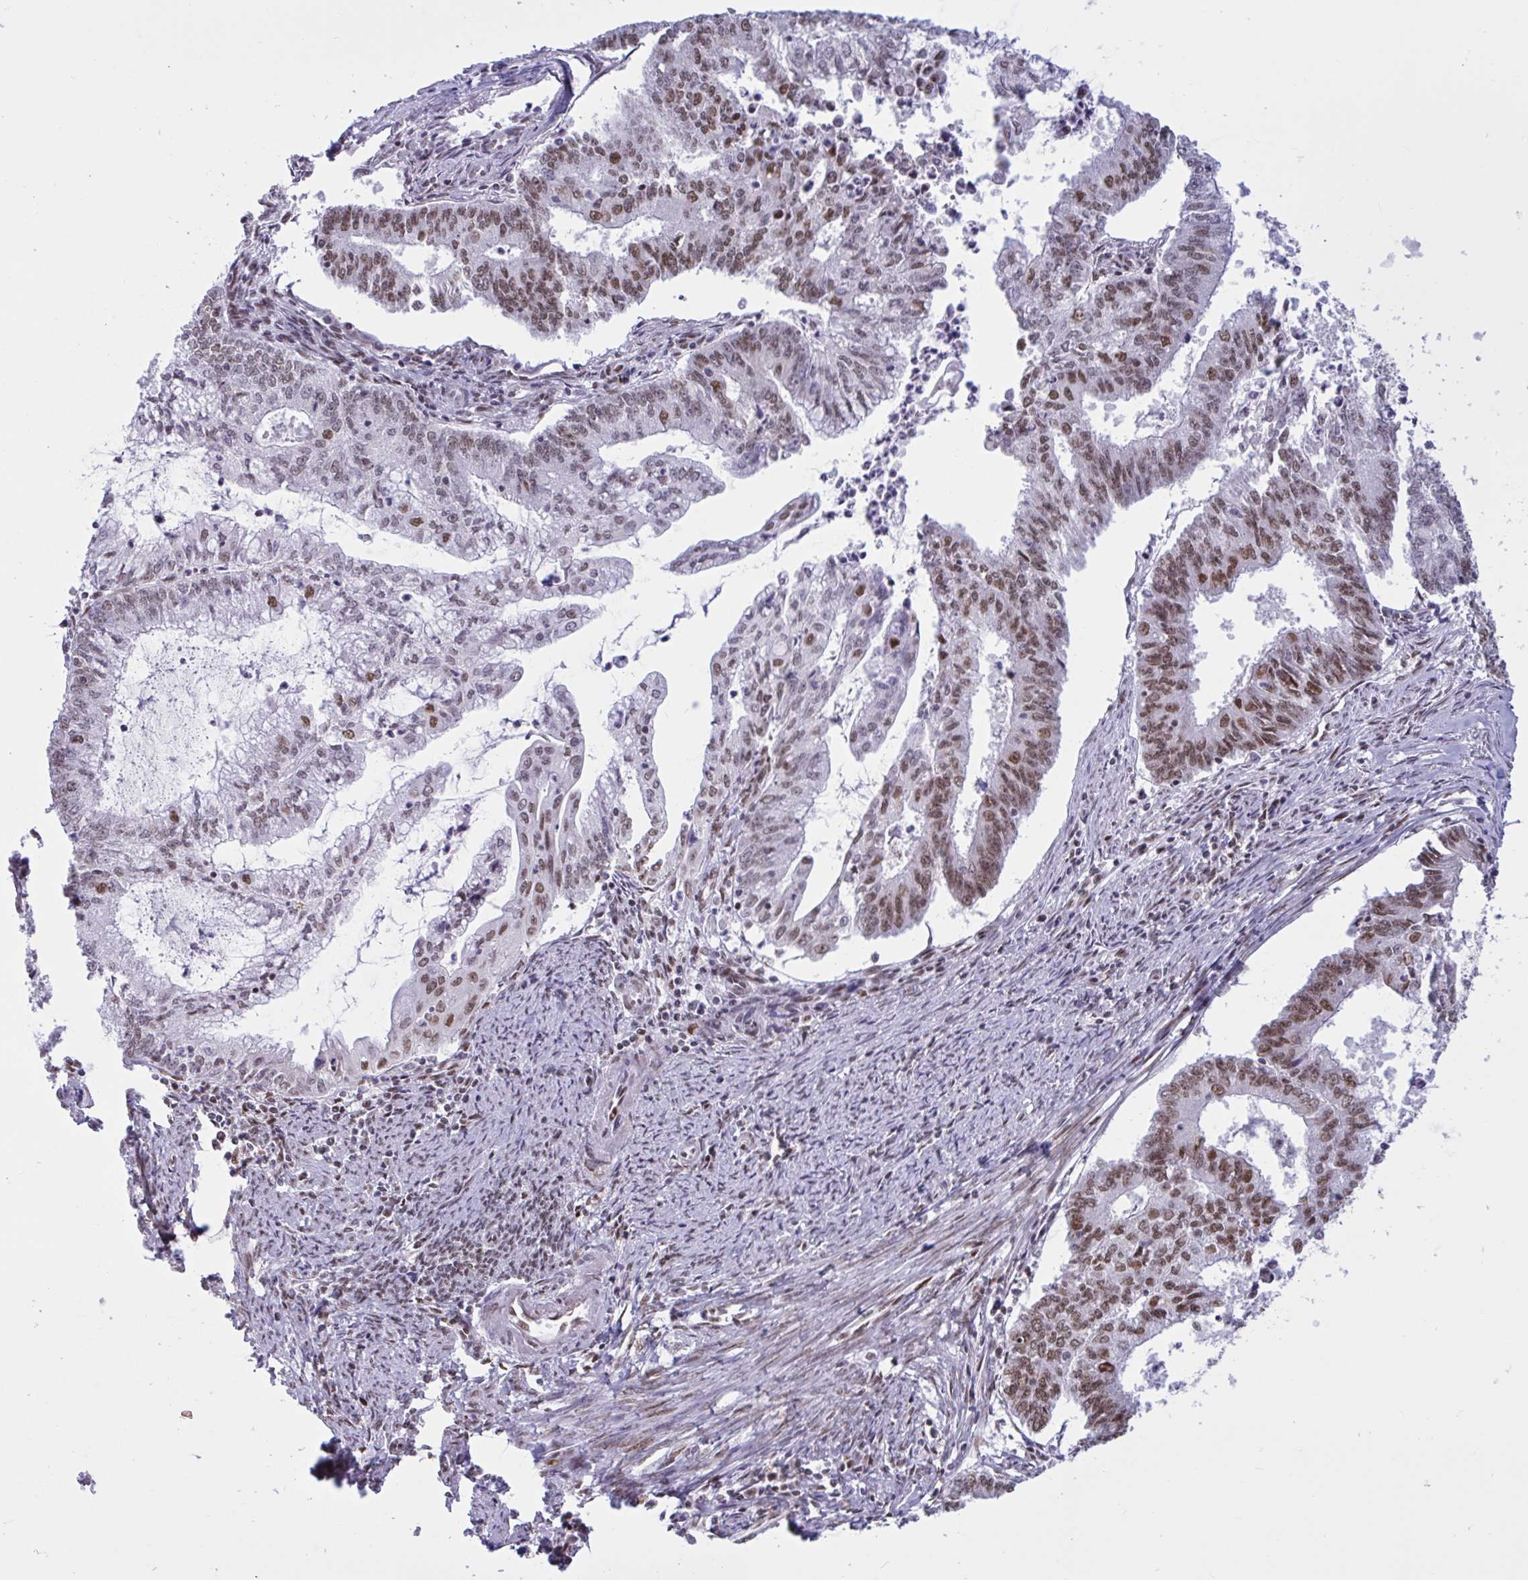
{"staining": {"intensity": "moderate", "quantity": "25%-75%", "location": "nuclear"}, "tissue": "endometrial cancer", "cell_type": "Tumor cells", "image_type": "cancer", "snomed": [{"axis": "morphology", "description": "Adenocarcinoma, NOS"}, {"axis": "topography", "description": "Endometrium"}], "caption": "The immunohistochemical stain labels moderate nuclear positivity in tumor cells of endometrial adenocarcinoma tissue.", "gene": "CBFA2T2", "patient": {"sex": "female", "age": 61}}